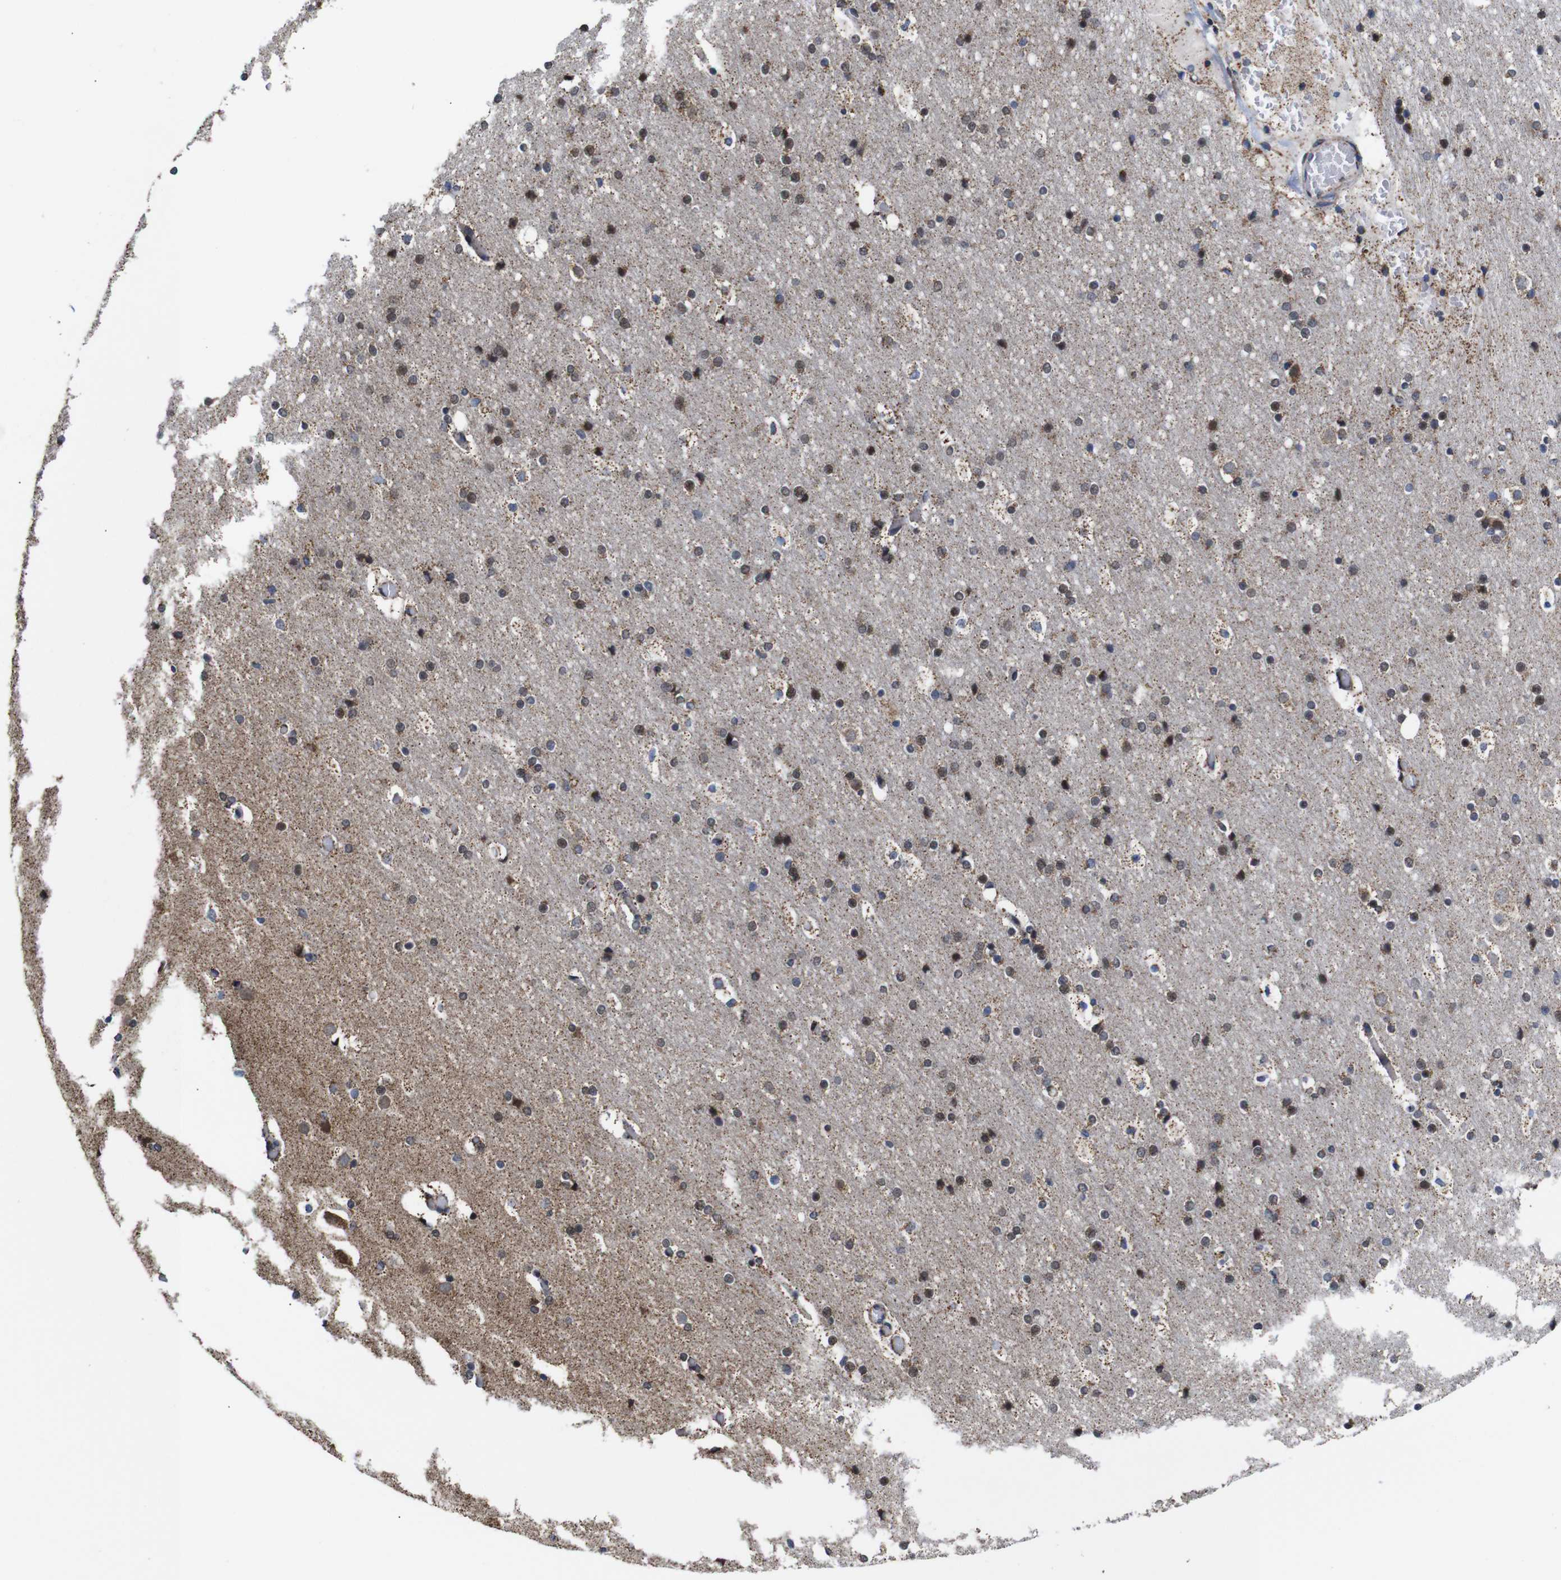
{"staining": {"intensity": "weak", "quantity": "25%-75%", "location": "cytoplasmic/membranous"}, "tissue": "cerebral cortex", "cell_type": "Endothelial cells", "image_type": "normal", "snomed": [{"axis": "morphology", "description": "Normal tissue, NOS"}, {"axis": "topography", "description": "Cerebral cortex"}], "caption": "Endothelial cells reveal weak cytoplasmic/membranous positivity in about 25%-75% of cells in unremarkable cerebral cortex.", "gene": "C17orf80", "patient": {"sex": "male", "age": 57}}